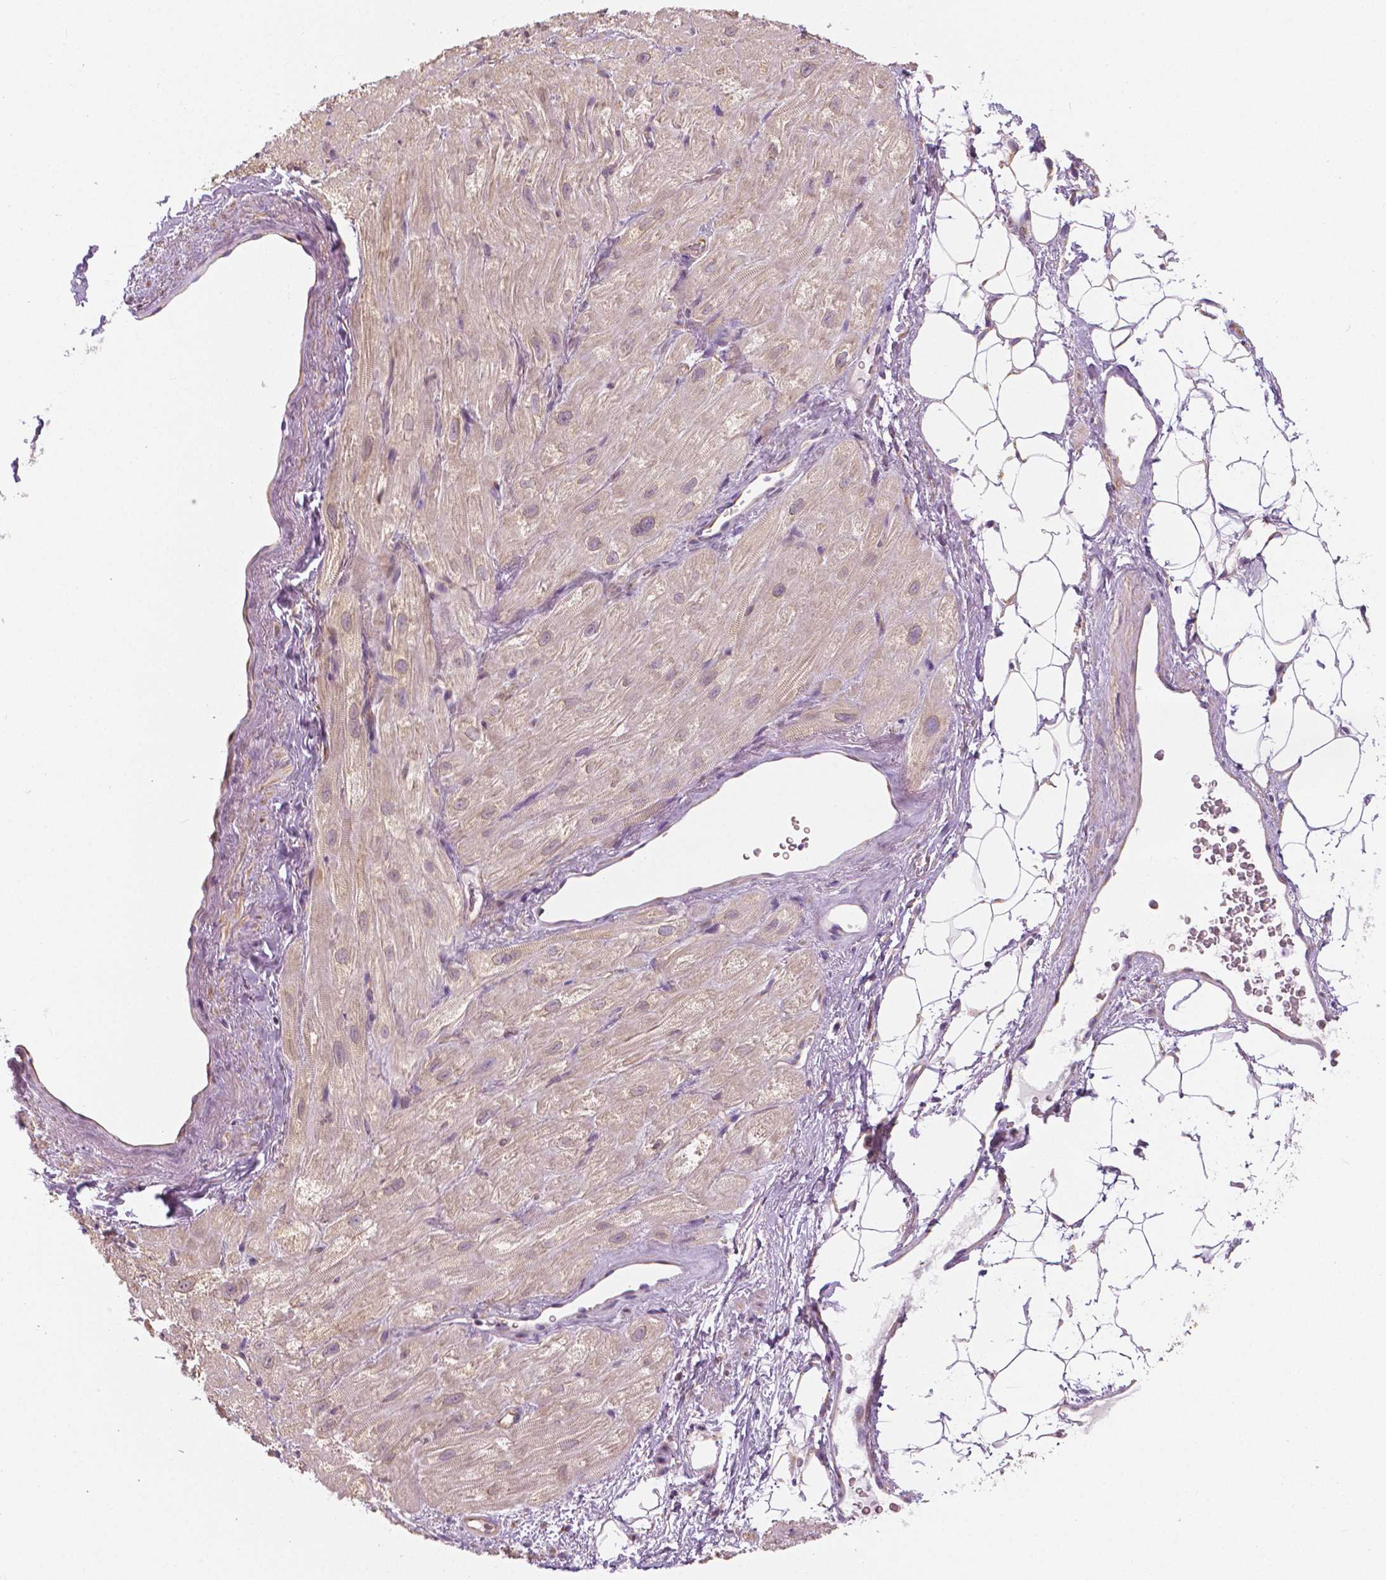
{"staining": {"intensity": "weak", "quantity": "25%-75%", "location": "cytoplasmic/membranous"}, "tissue": "heart muscle", "cell_type": "Cardiomyocytes", "image_type": "normal", "snomed": [{"axis": "morphology", "description": "Normal tissue, NOS"}, {"axis": "topography", "description": "Heart"}], "caption": "IHC (DAB (3,3'-diaminobenzidine)) staining of unremarkable human heart muscle exhibits weak cytoplasmic/membranous protein expression in about 25%-75% of cardiomyocytes. Immunohistochemistry stains the protein in brown and the nuclei are stained blue.", "gene": "SLC24A1", "patient": {"sex": "female", "age": 69}}